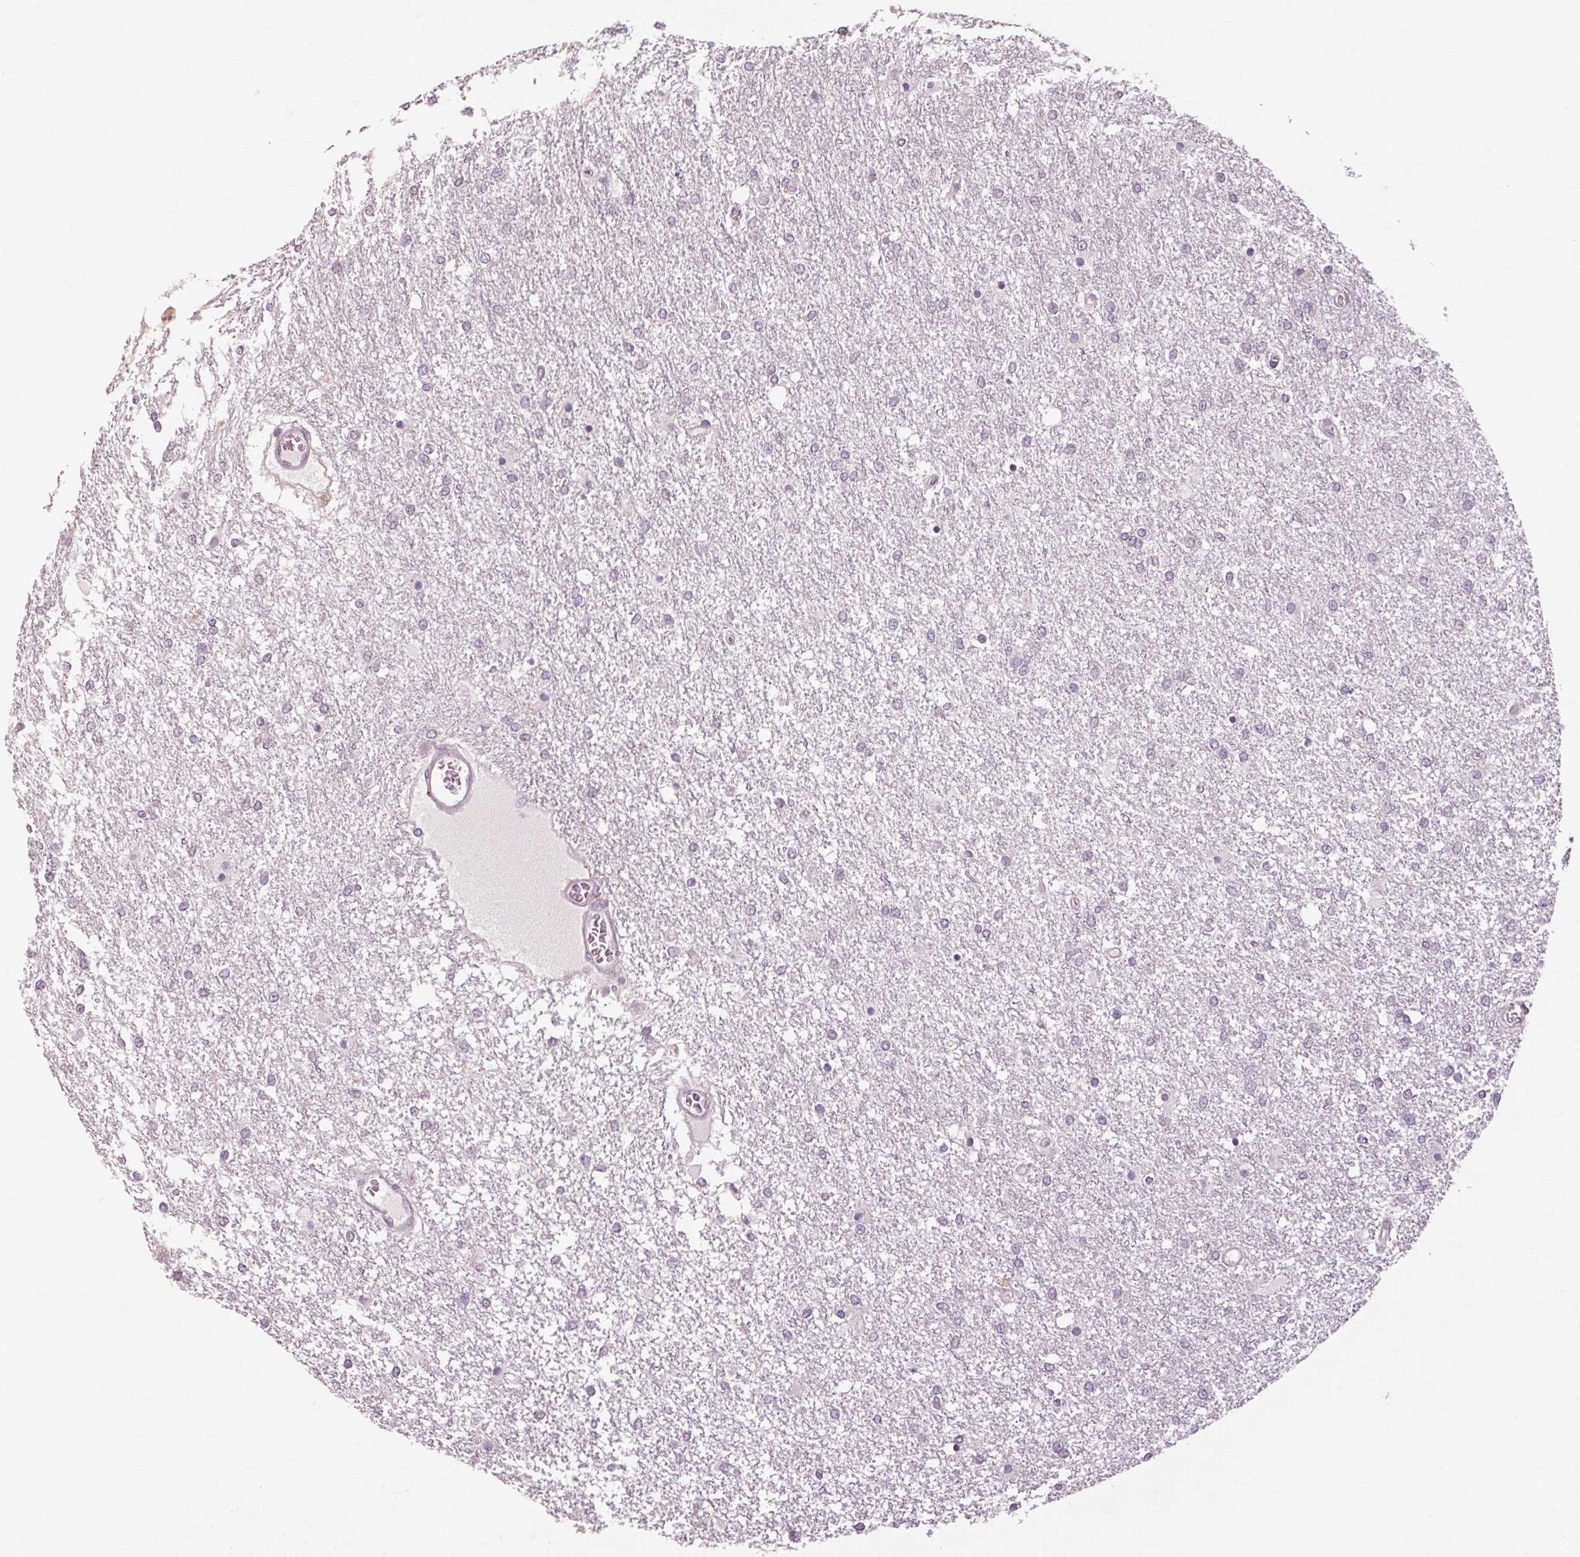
{"staining": {"intensity": "negative", "quantity": "none", "location": "none"}, "tissue": "glioma", "cell_type": "Tumor cells", "image_type": "cancer", "snomed": [{"axis": "morphology", "description": "Glioma, malignant, High grade"}, {"axis": "topography", "description": "Brain"}], "caption": "Human malignant glioma (high-grade) stained for a protein using immunohistochemistry demonstrates no positivity in tumor cells.", "gene": "POMC", "patient": {"sex": "female", "age": 61}}